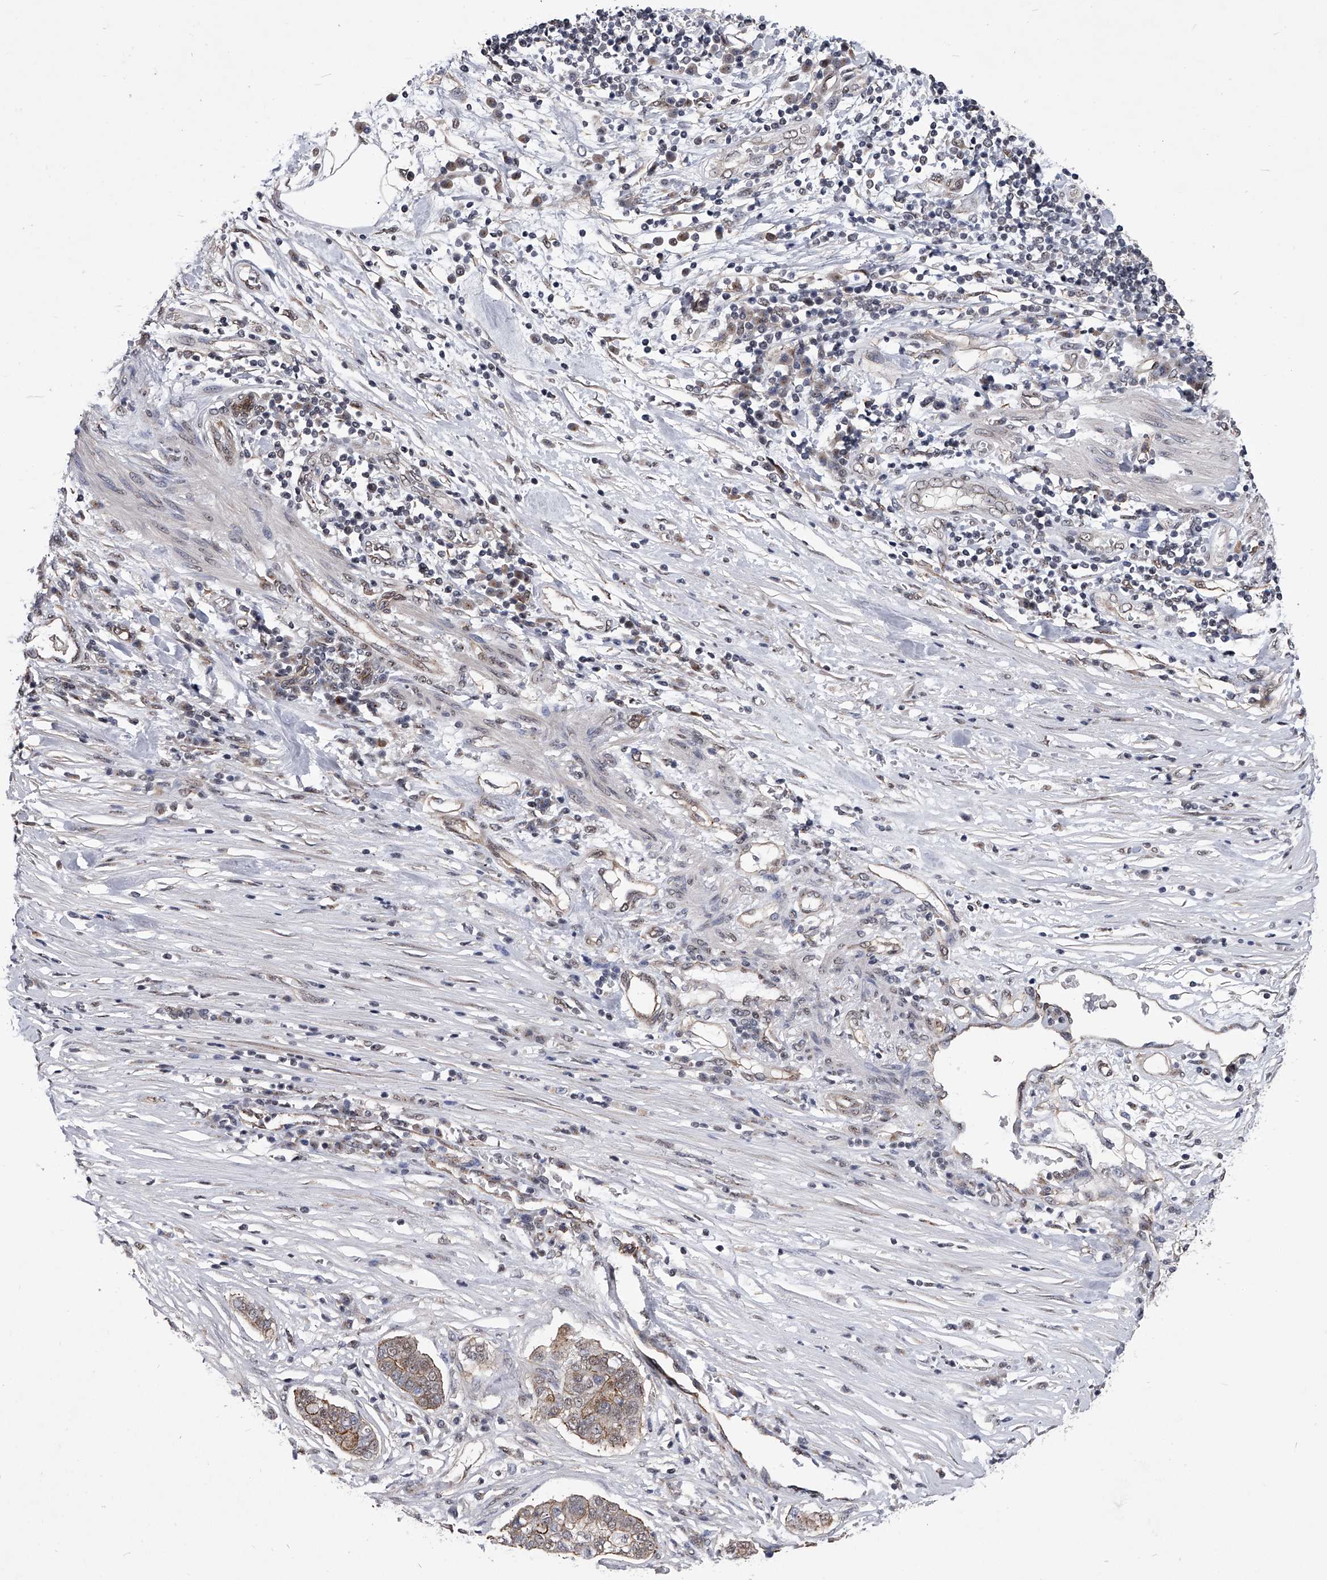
{"staining": {"intensity": "moderate", "quantity": "<25%", "location": "cytoplasmic/membranous"}, "tissue": "pancreatic cancer", "cell_type": "Tumor cells", "image_type": "cancer", "snomed": [{"axis": "morphology", "description": "Adenocarcinoma, NOS"}, {"axis": "topography", "description": "Pancreas"}], "caption": "This is an image of immunohistochemistry staining of adenocarcinoma (pancreatic), which shows moderate expression in the cytoplasmic/membranous of tumor cells.", "gene": "ZNF76", "patient": {"sex": "female", "age": 61}}